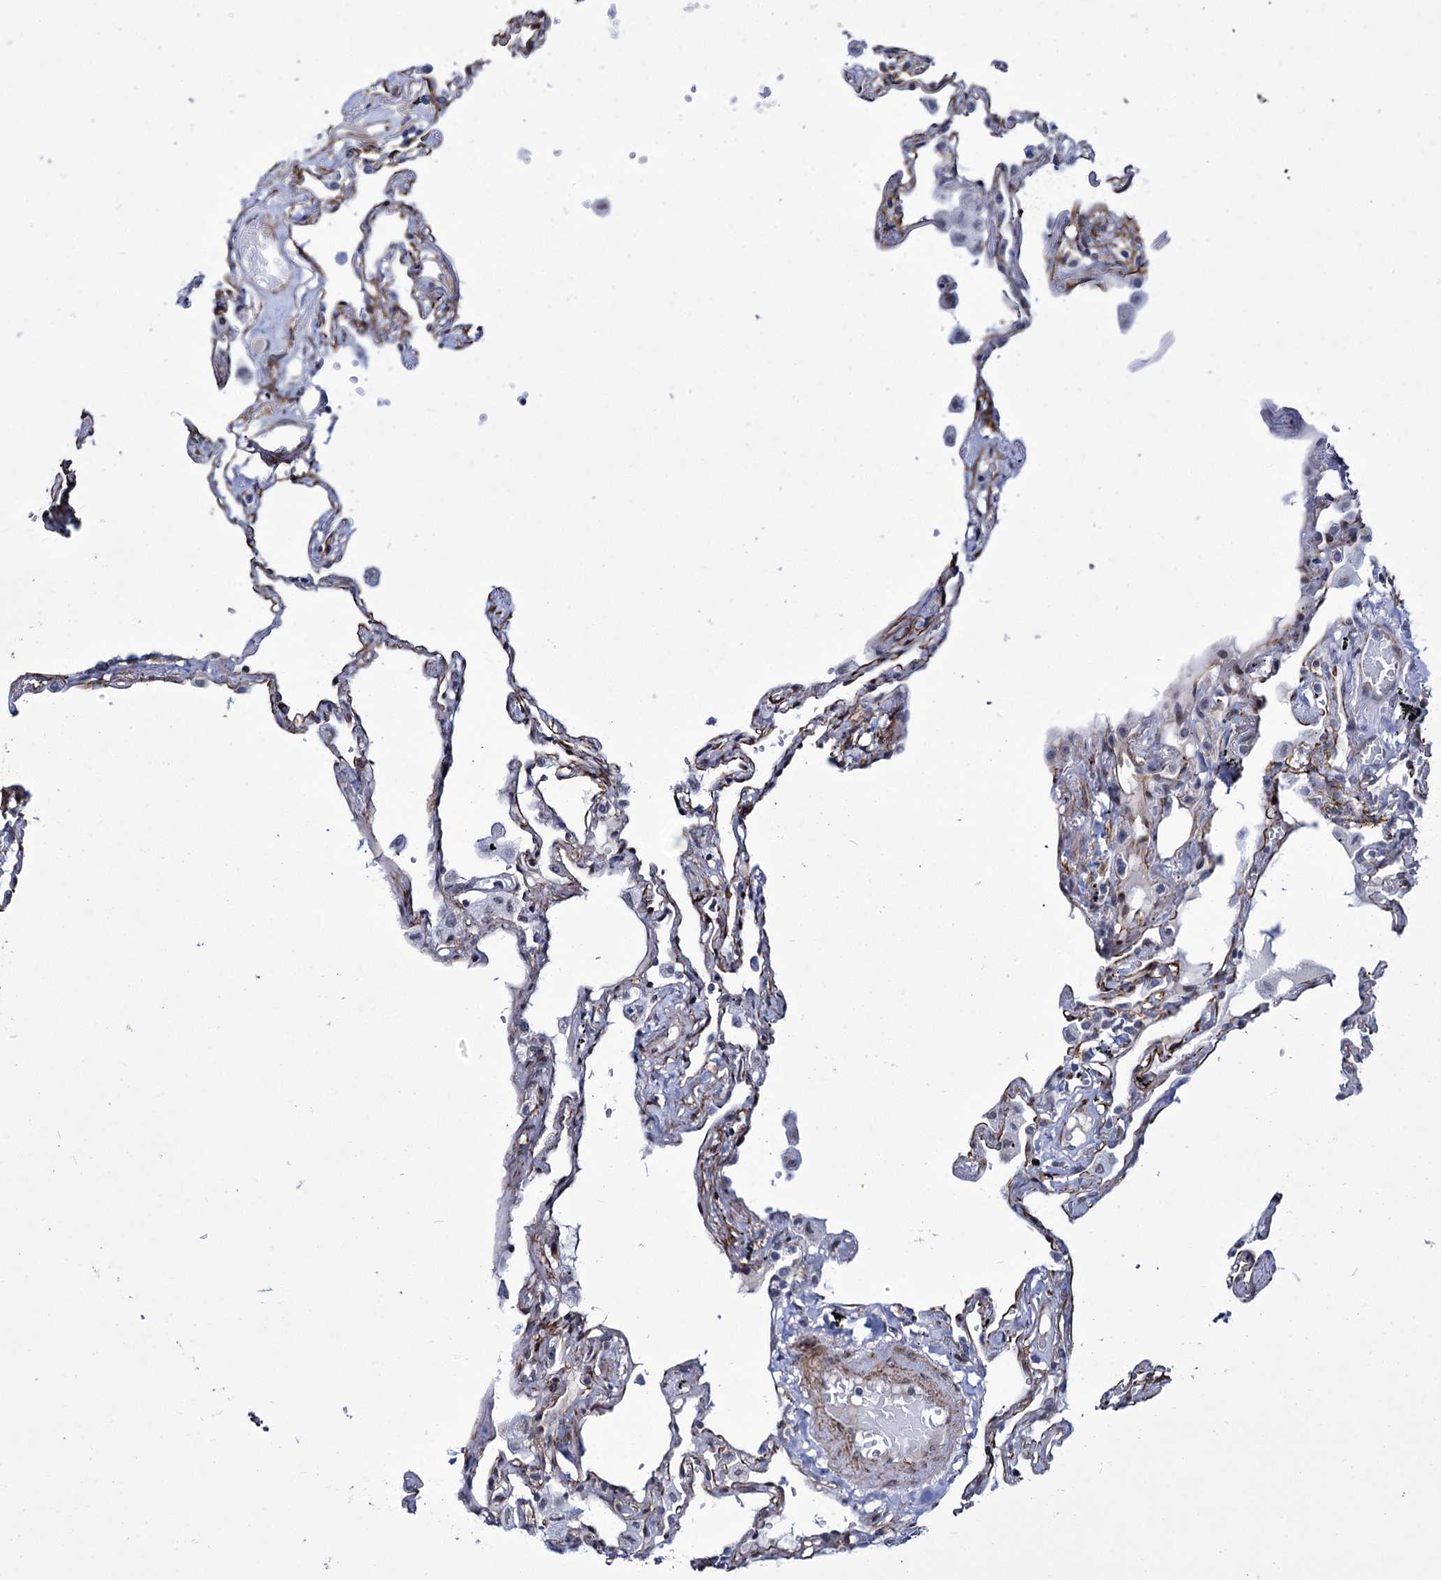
{"staining": {"intensity": "negative", "quantity": "none", "location": "none"}, "tissue": "lung", "cell_type": "Alveolar cells", "image_type": "normal", "snomed": [{"axis": "morphology", "description": "Normal tissue, NOS"}, {"axis": "topography", "description": "Lung"}], "caption": "Micrograph shows no significant protein expression in alveolar cells of normal lung.", "gene": "ZC3H12C", "patient": {"sex": "female", "age": 67}}